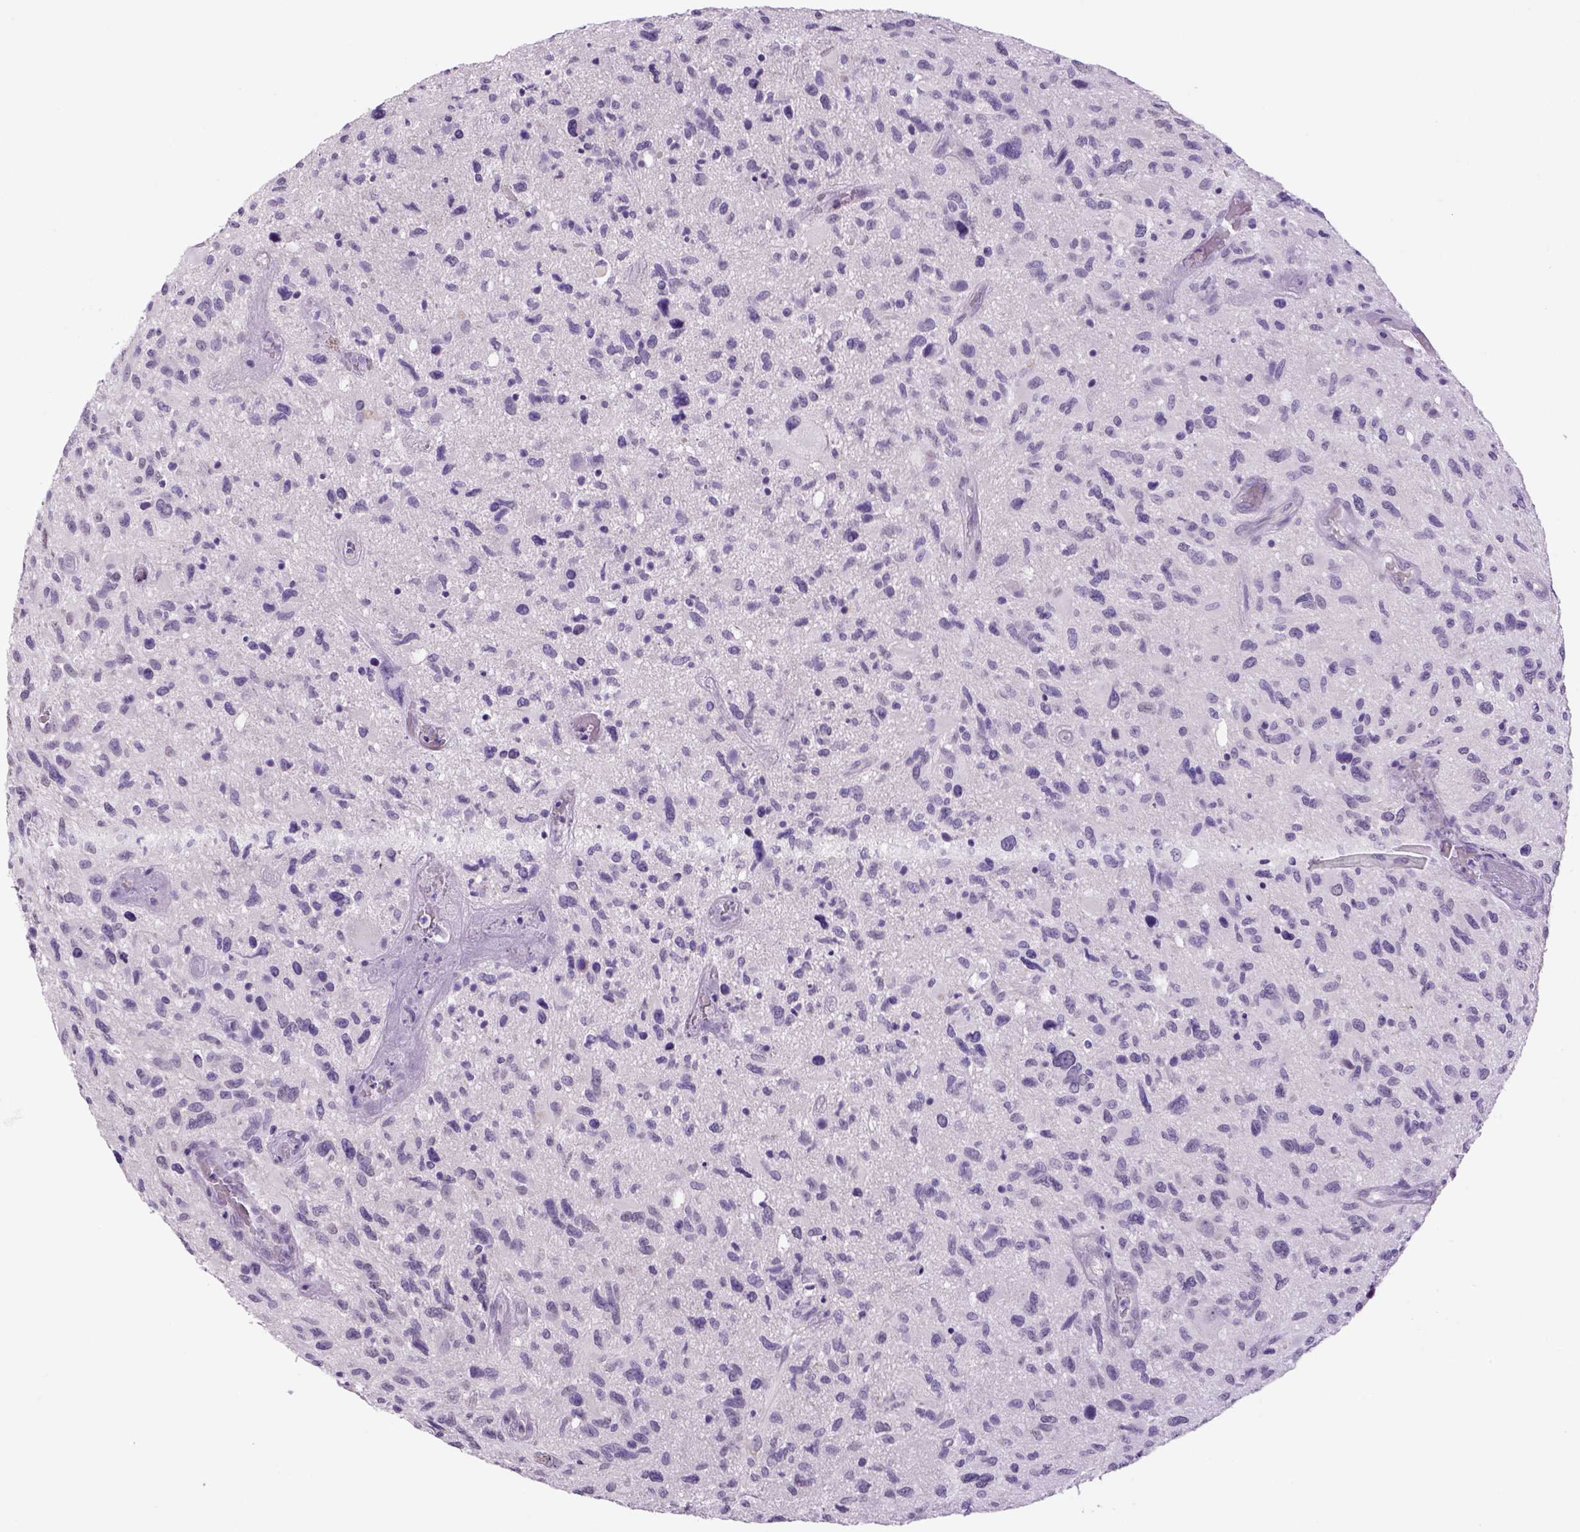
{"staining": {"intensity": "negative", "quantity": "none", "location": "none"}, "tissue": "glioma", "cell_type": "Tumor cells", "image_type": "cancer", "snomed": [{"axis": "morphology", "description": "Glioma, malignant, NOS"}, {"axis": "morphology", "description": "Glioma, malignant, High grade"}, {"axis": "topography", "description": "Brain"}], "caption": "DAB immunohistochemical staining of malignant glioma exhibits no significant staining in tumor cells.", "gene": "DBH", "patient": {"sex": "female", "age": 71}}